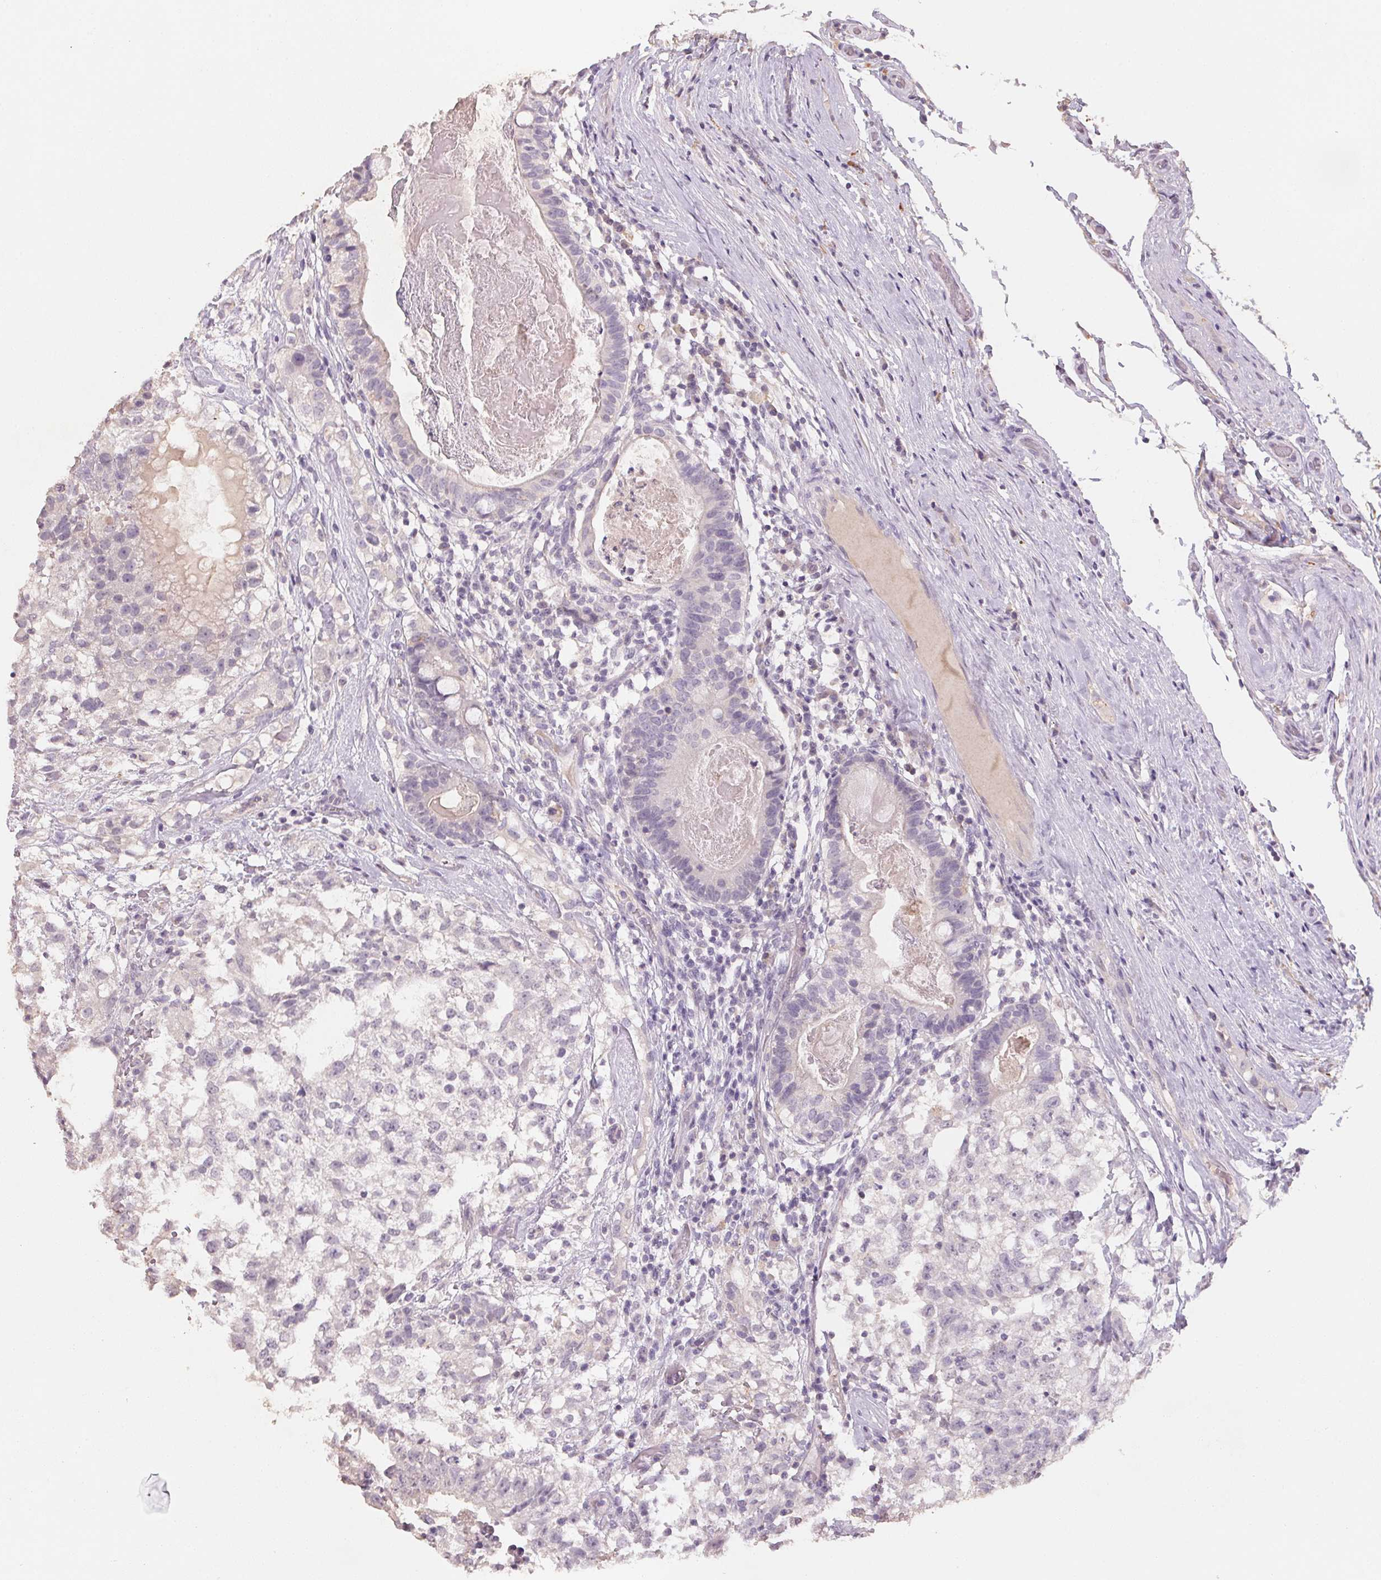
{"staining": {"intensity": "negative", "quantity": "none", "location": "none"}, "tissue": "testis cancer", "cell_type": "Tumor cells", "image_type": "cancer", "snomed": [{"axis": "morphology", "description": "Seminoma, NOS"}, {"axis": "morphology", "description": "Carcinoma, Embryonal, NOS"}, {"axis": "topography", "description": "Testis"}], "caption": "A photomicrograph of testis embryonal carcinoma stained for a protein demonstrates no brown staining in tumor cells. (Brightfield microscopy of DAB (3,3'-diaminobenzidine) immunohistochemistry (IHC) at high magnification).", "gene": "CXCL5", "patient": {"sex": "male", "age": 41}}